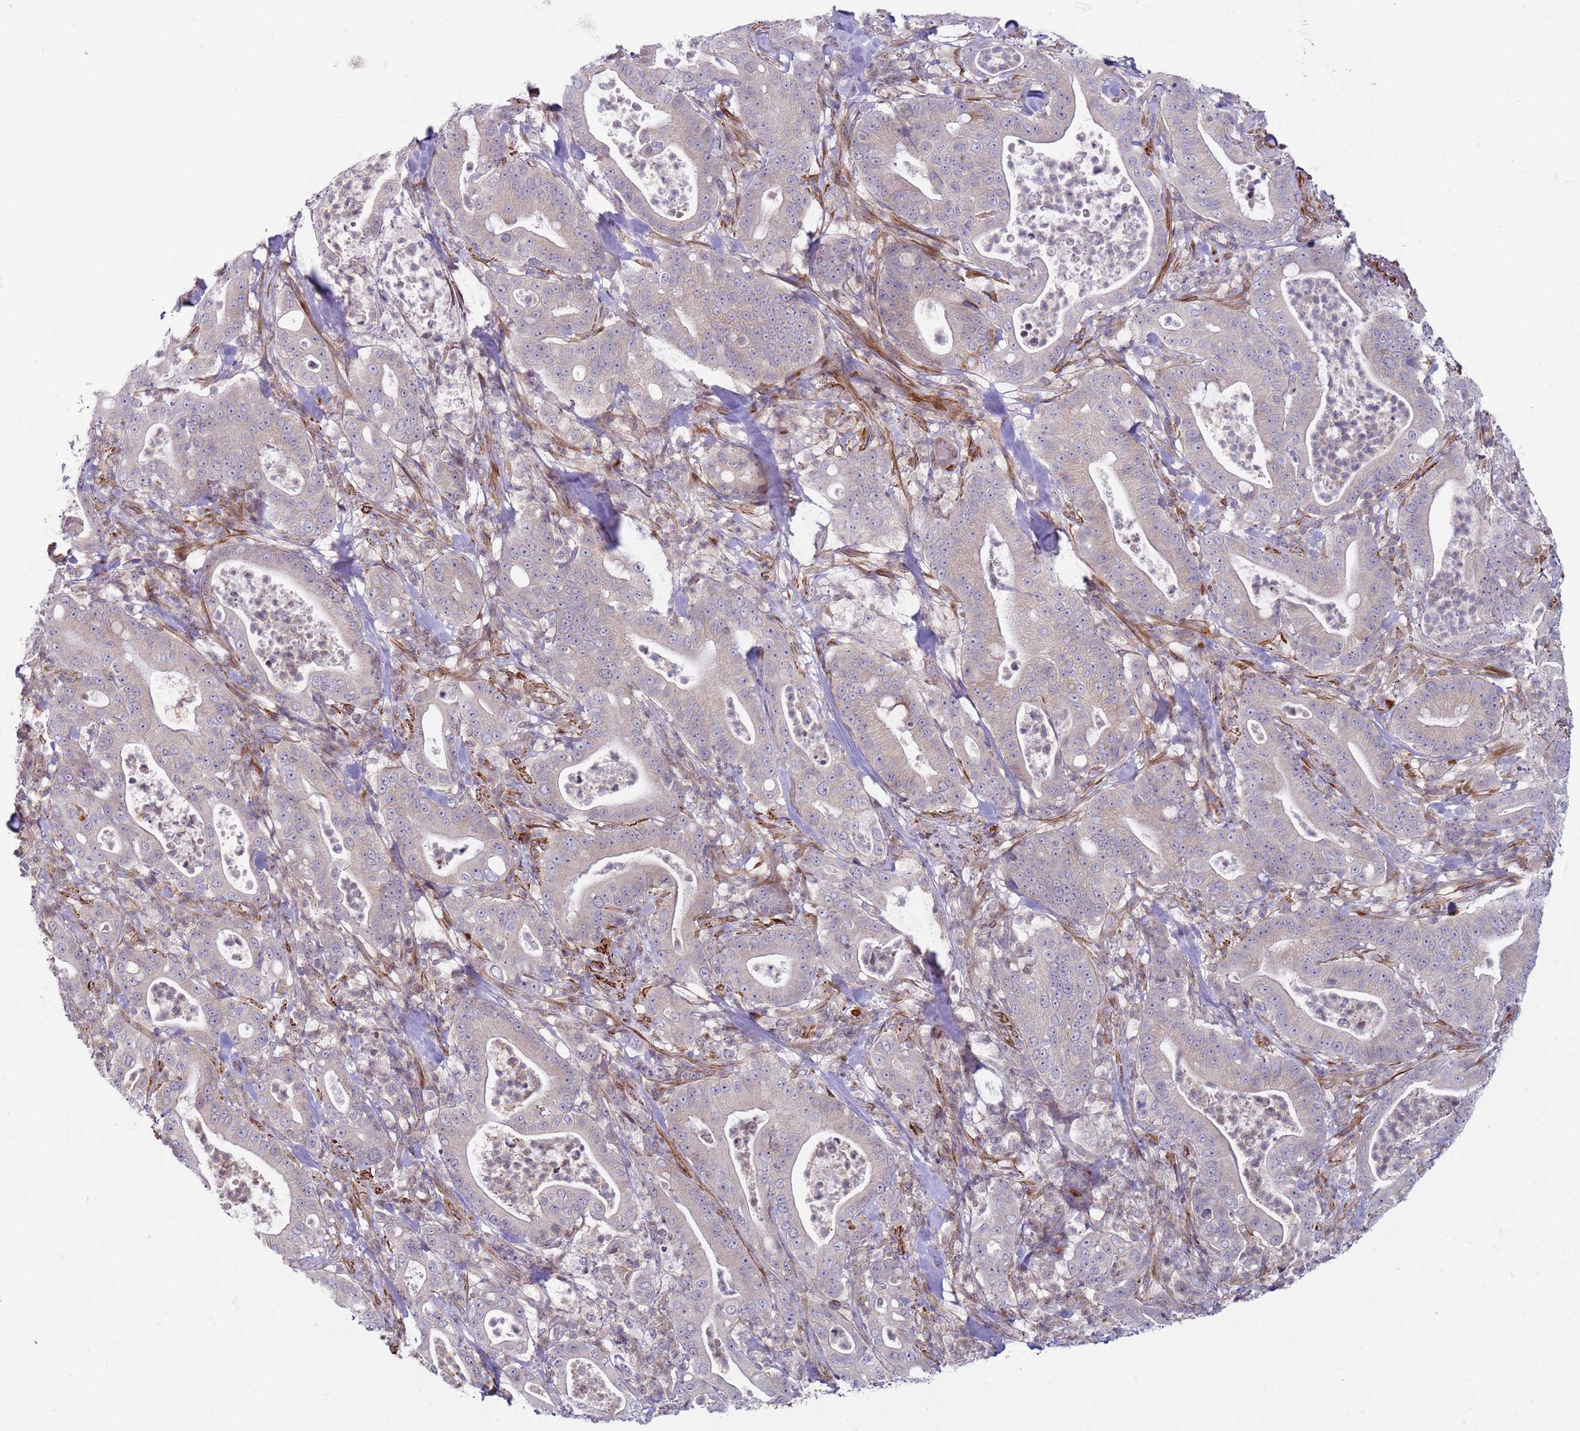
{"staining": {"intensity": "negative", "quantity": "none", "location": "none"}, "tissue": "pancreatic cancer", "cell_type": "Tumor cells", "image_type": "cancer", "snomed": [{"axis": "morphology", "description": "Adenocarcinoma, NOS"}, {"axis": "topography", "description": "Pancreas"}], "caption": "High power microscopy histopathology image of an immunohistochemistry photomicrograph of pancreatic cancer, revealing no significant expression in tumor cells.", "gene": "SNAPC4", "patient": {"sex": "male", "age": 71}}